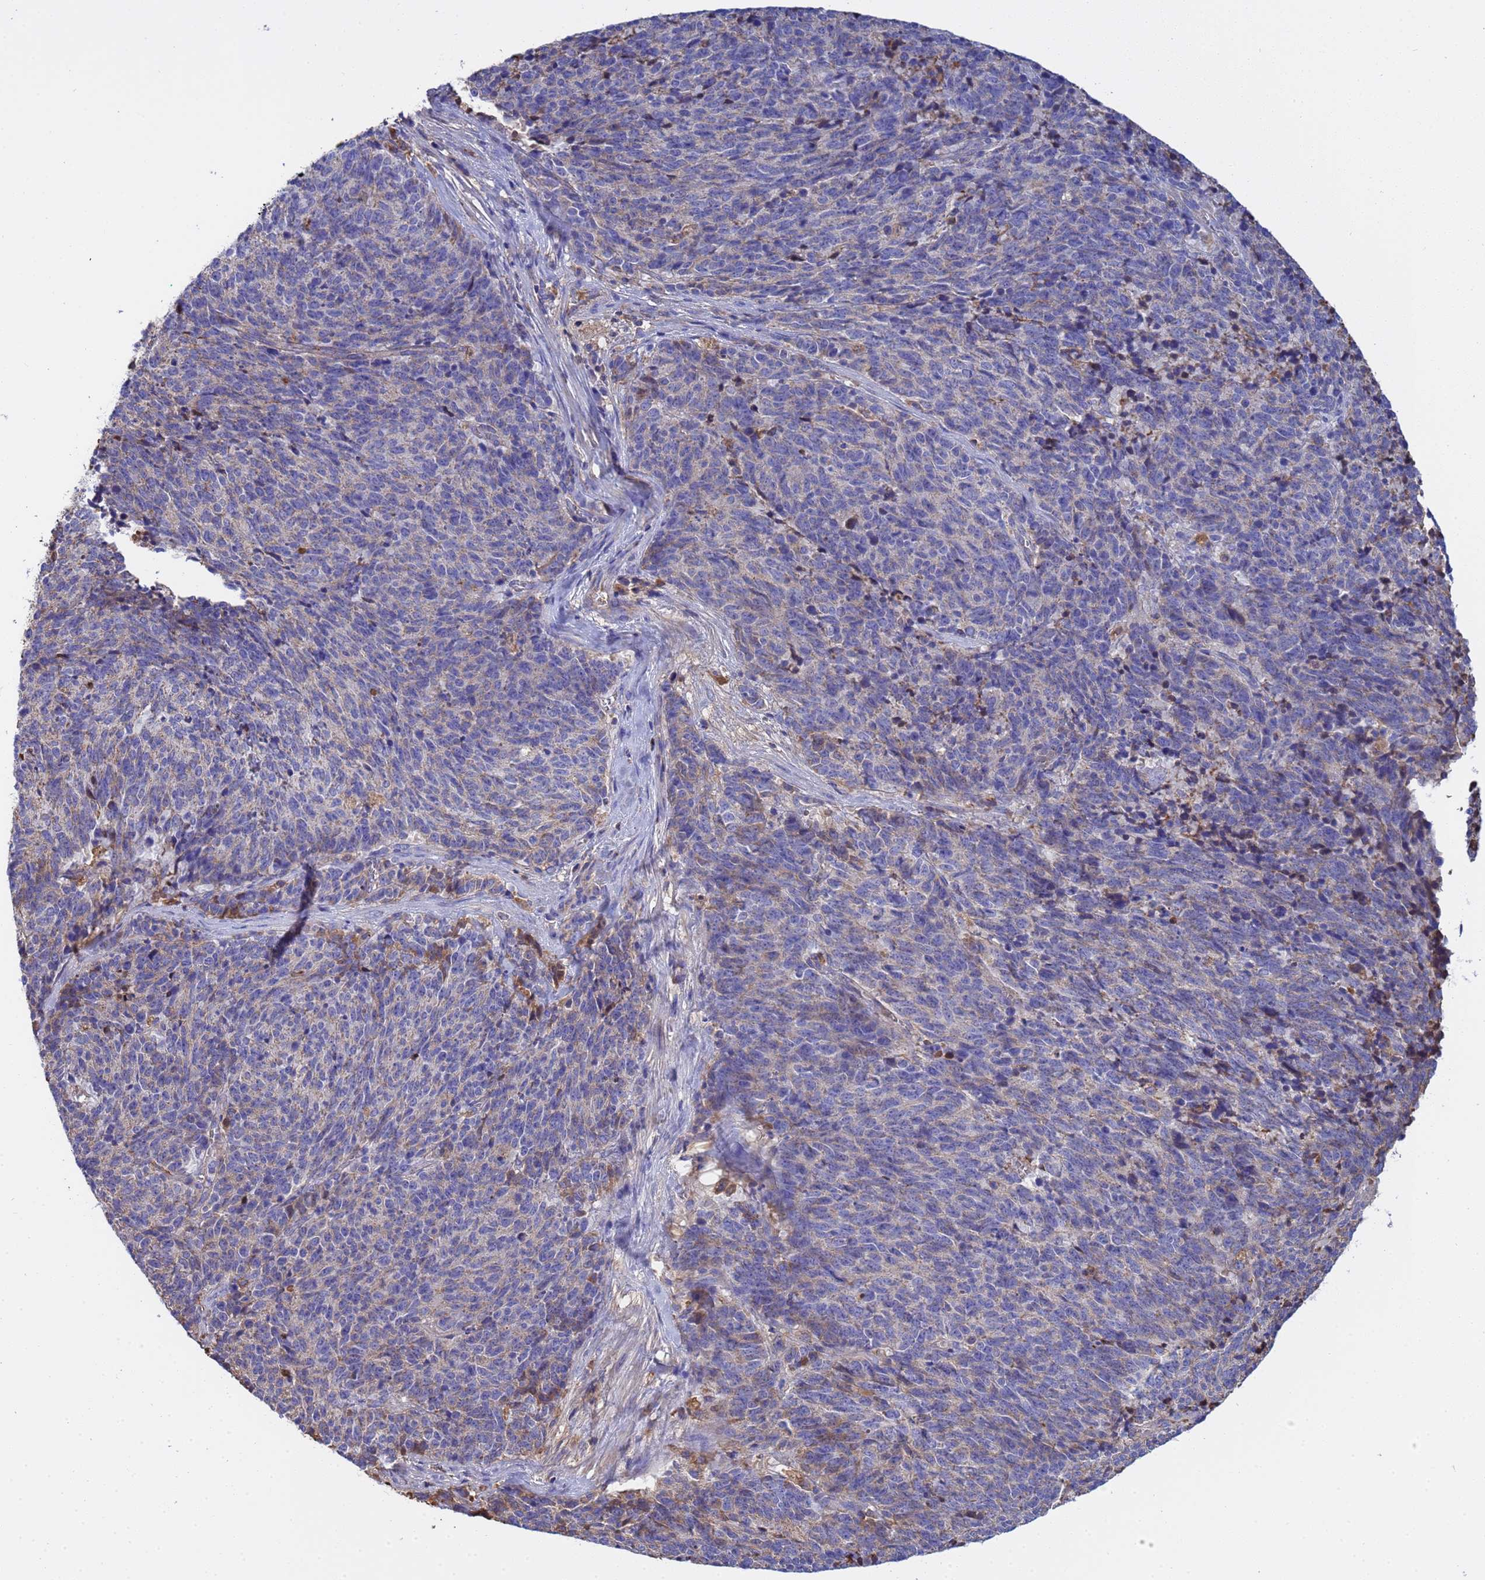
{"staining": {"intensity": "negative", "quantity": "none", "location": "none"}, "tissue": "cervical cancer", "cell_type": "Tumor cells", "image_type": "cancer", "snomed": [{"axis": "morphology", "description": "Squamous cell carcinoma, NOS"}, {"axis": "topography", "description": "Cervix"}], "caption": "Tumor cells are negative for brown protein staining in cervical cancer.", "gene": "GLUD1", "patient": {"sex": "female", "age": 29}}